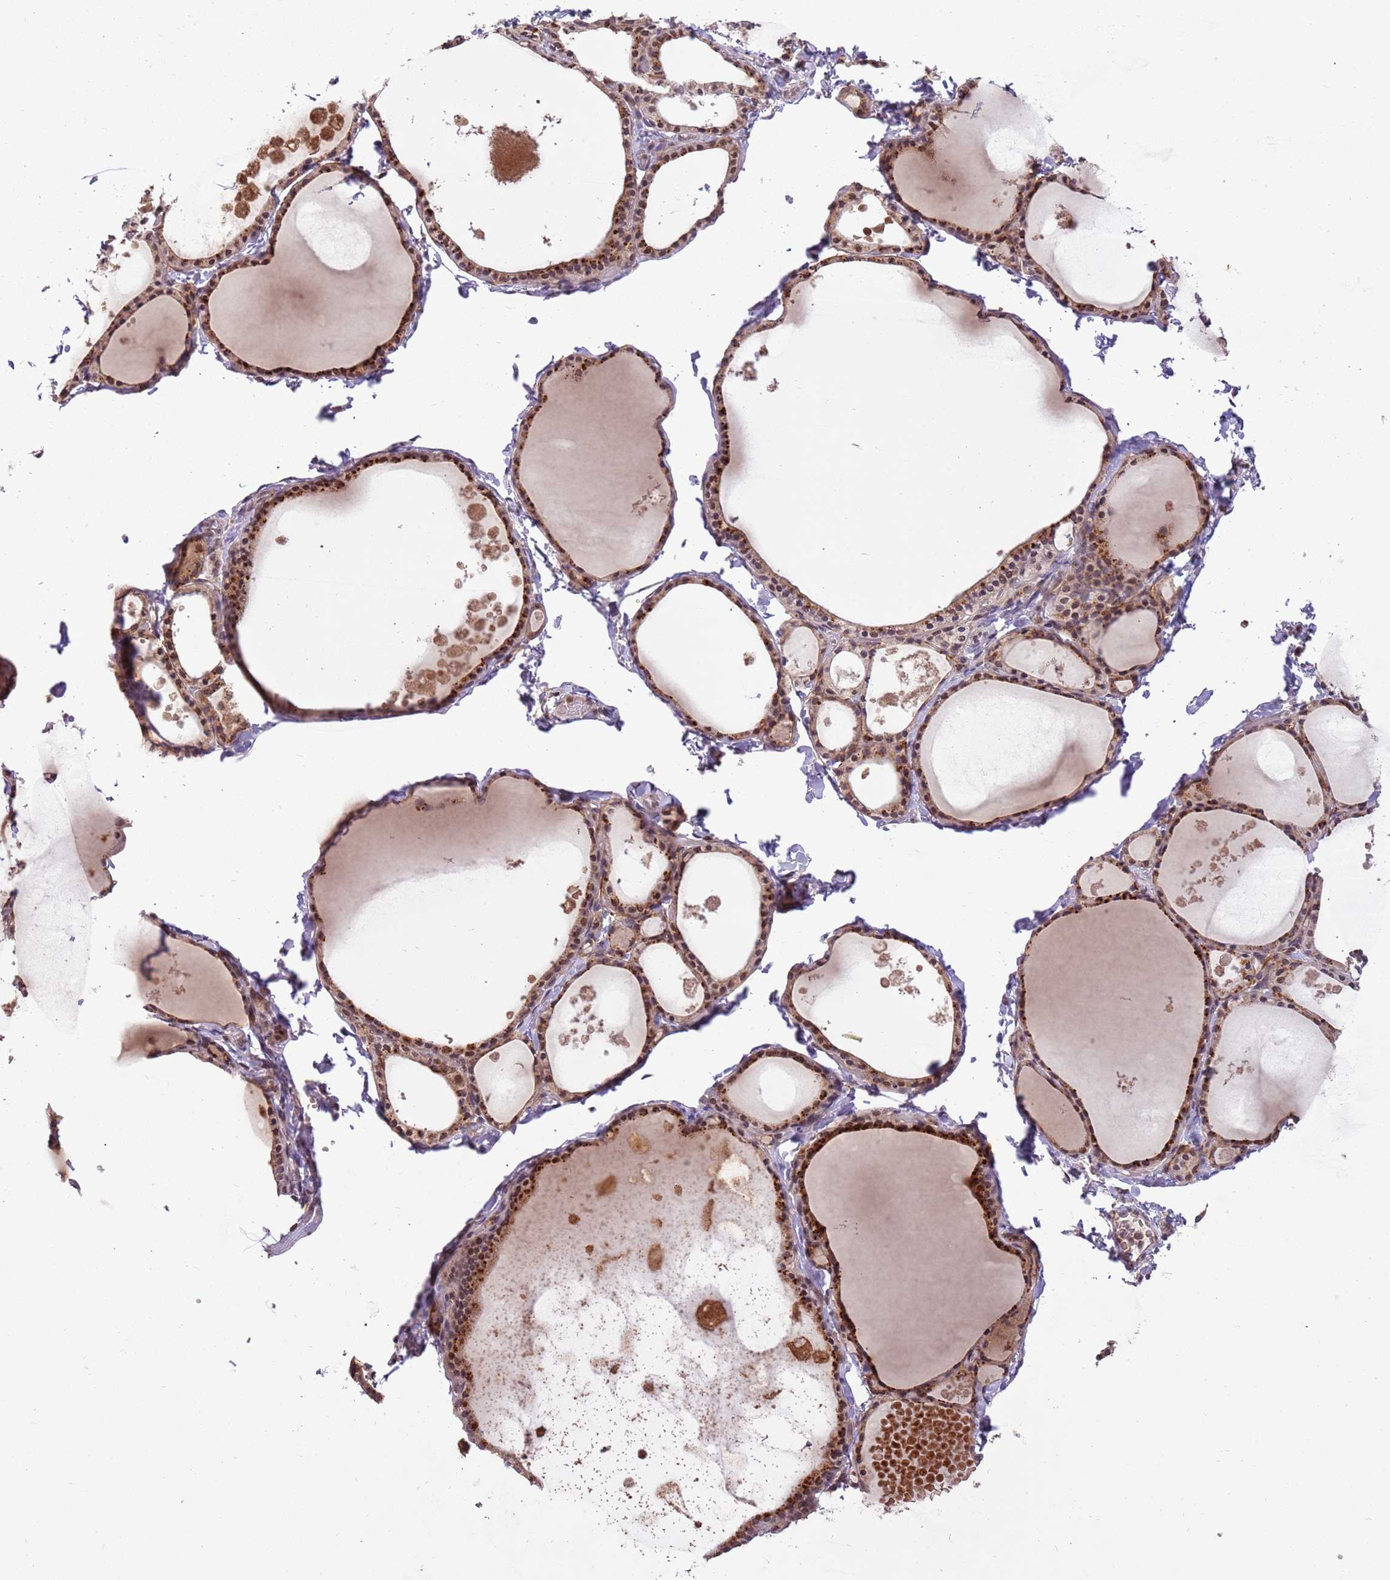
{"staining": {"intensity": "moderate", "quantity": ">75%", "location": "nuclear"}, "tissue": "thyroid gland", "cell_type": "Glandular cells", "image_type": "normal", "snomed": [{"axis": "morphology", "description": "Normal tissue, NOS"}, {"axis": "topography", "description": "Thyroid gland"}], "caption": "An immunohistochemistry (IHC) image of benign tissue is shown. Protein staining in brown highlights moderate nuclear positivity in thyroid gland within glandular cells.", "gene": "SAMSN1", "patient": {"sex": "male", "age": 56}}